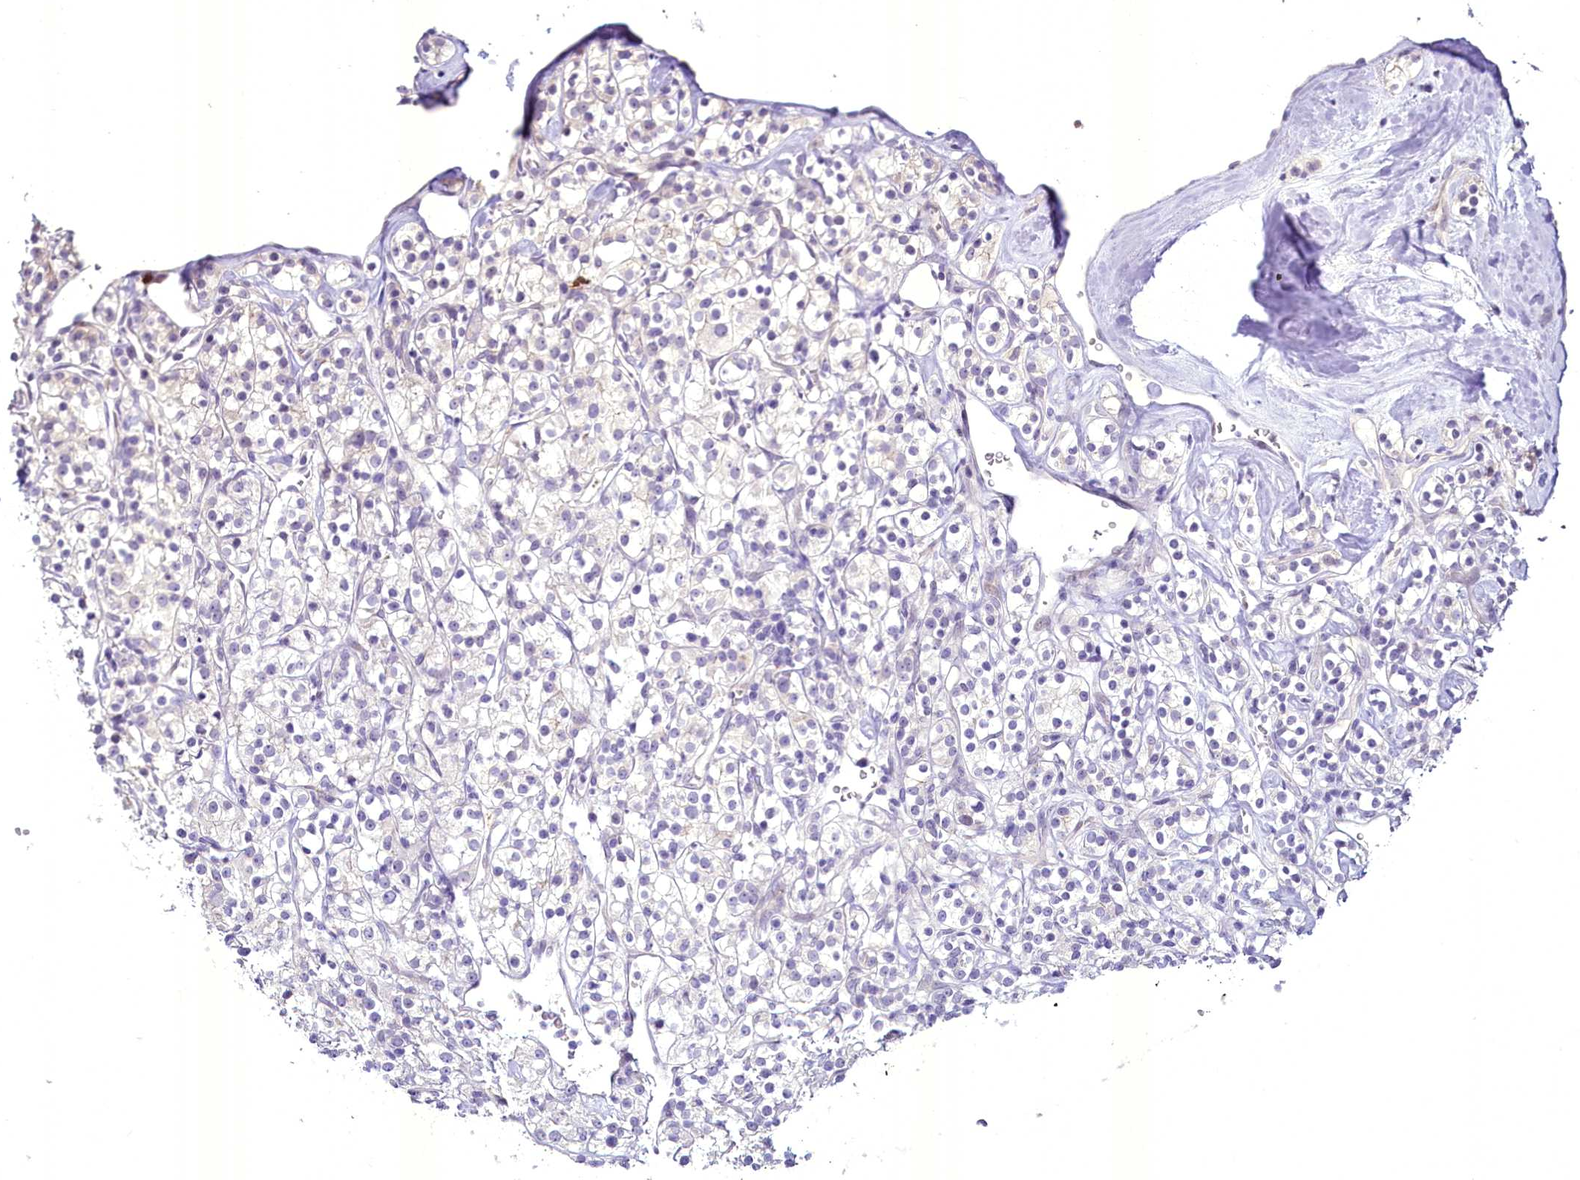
{"staining": {"intensity": "negative", "quantity": "none", "location": "none"}, "tissue": "renal cancer", "cell_type": "Tumor cells", "image_type": "cancer", "snomed": [{"axis": "morphology", "description": "Adenocarcinoma, NOS"}, {"axis": "topography", "description": "Kidney"}], "caption": "DAB (3,3'-diaminobenzidine) immunohistochemical staining of human renal adenocarcinoma demonstrates no significant staining in tumor cells. (DAB immunohistochemistry (IHC), high magnification).", "gene": "BANK1", "patient": {"sex": "male", "age": 77}}